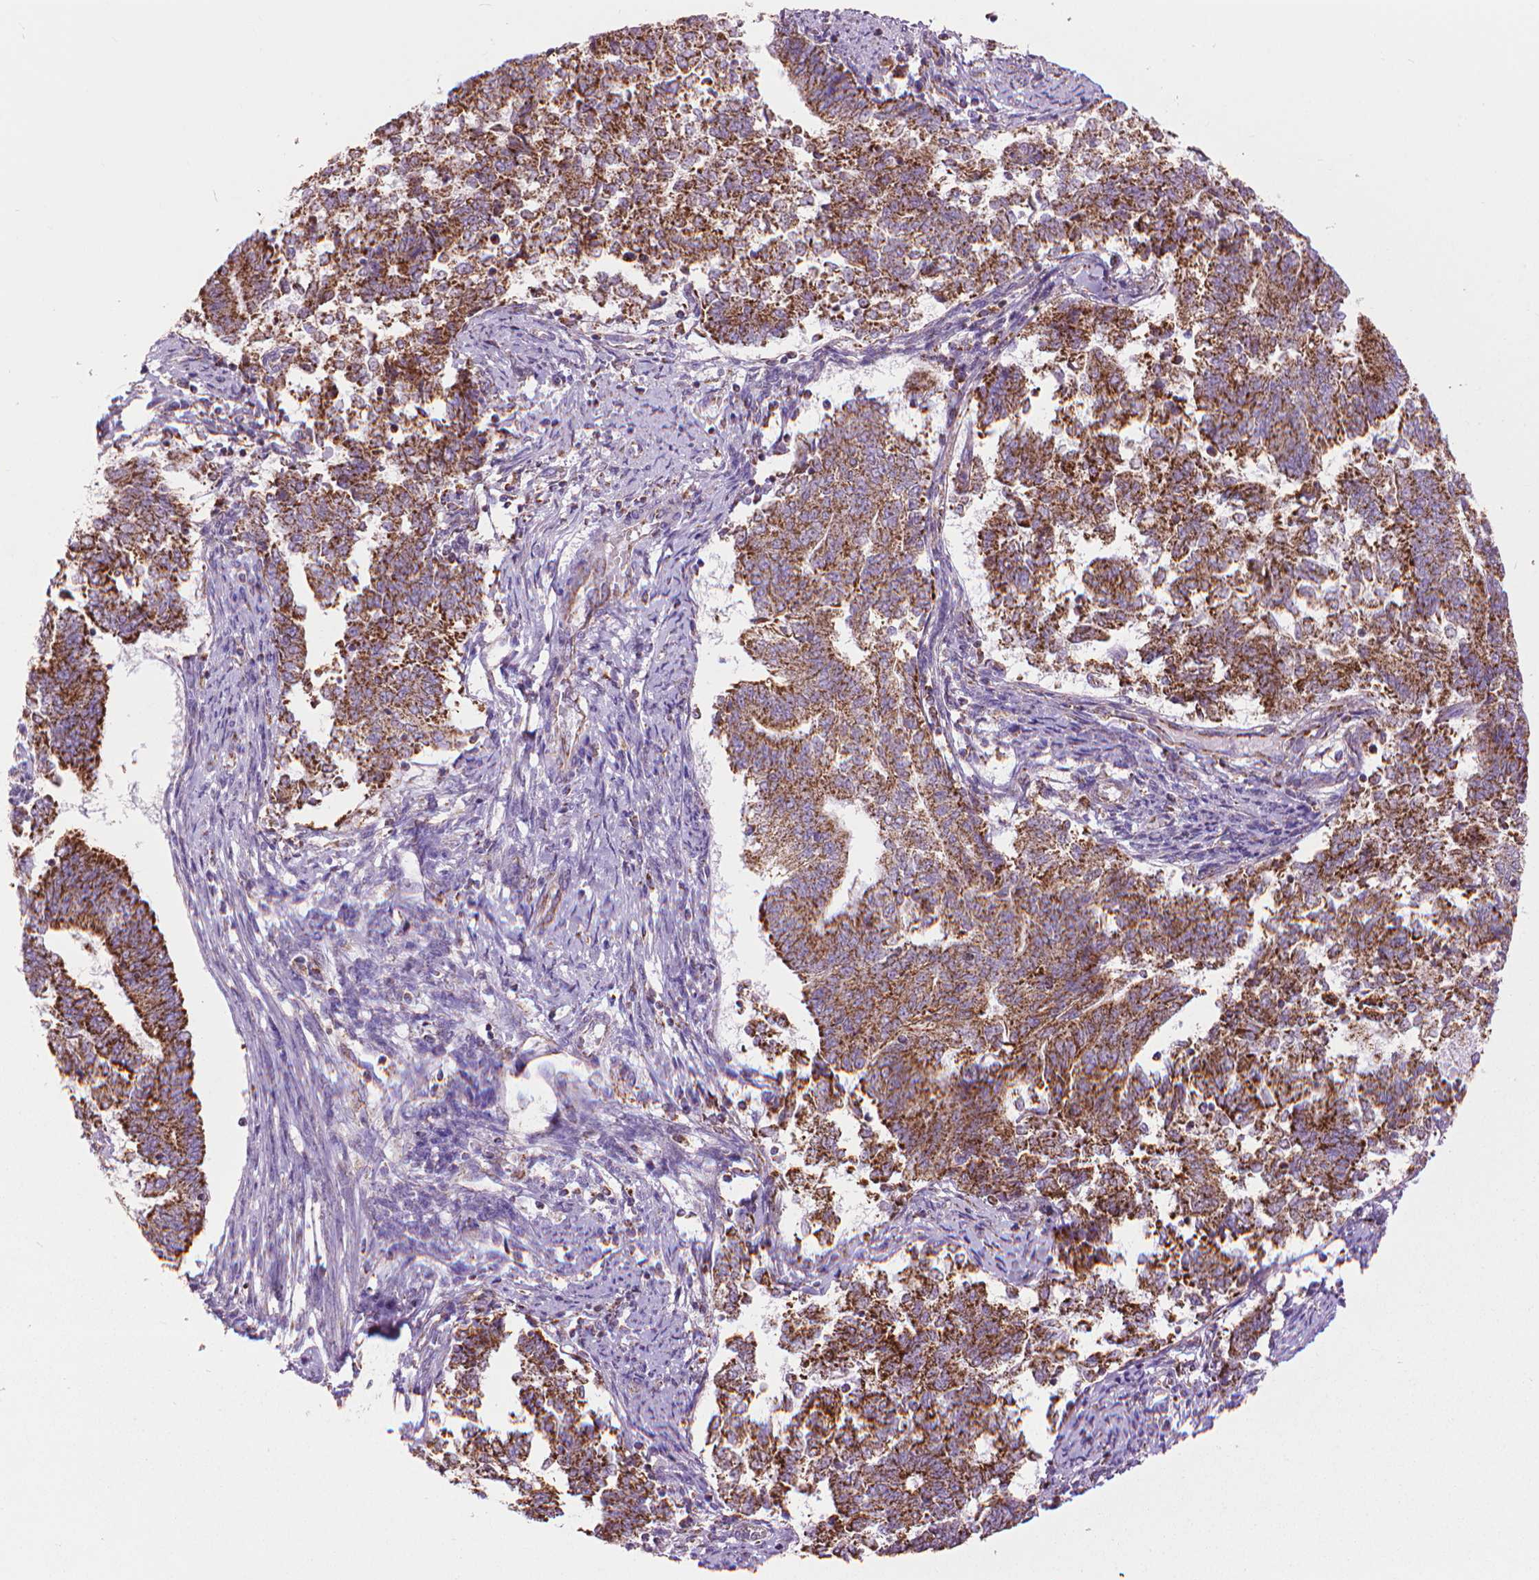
{"staining": {"intensity": "strong", "quantity": ">75%", "location": "cytoplasmic/membranous"}, "tissue": "endometrial cancer", "cell_type": "Tumor cells", "image_type": "cancer", "snomed": [{"axis": "morphology", "description": "Adenocarcinoma, NOS"}, {"axis": "topography", "description": "Endometrium"}], "caption": "A histopathology image of adenocarcinoma (endometrial) stained for a protein reveals strong cytoplasmic/membranous brown staining in tumor cells. The protein is shown in brown color, while the nuclei are stained blue.", "gene": "VDAC1", "patient": {"sex": "female", "age": 65}}